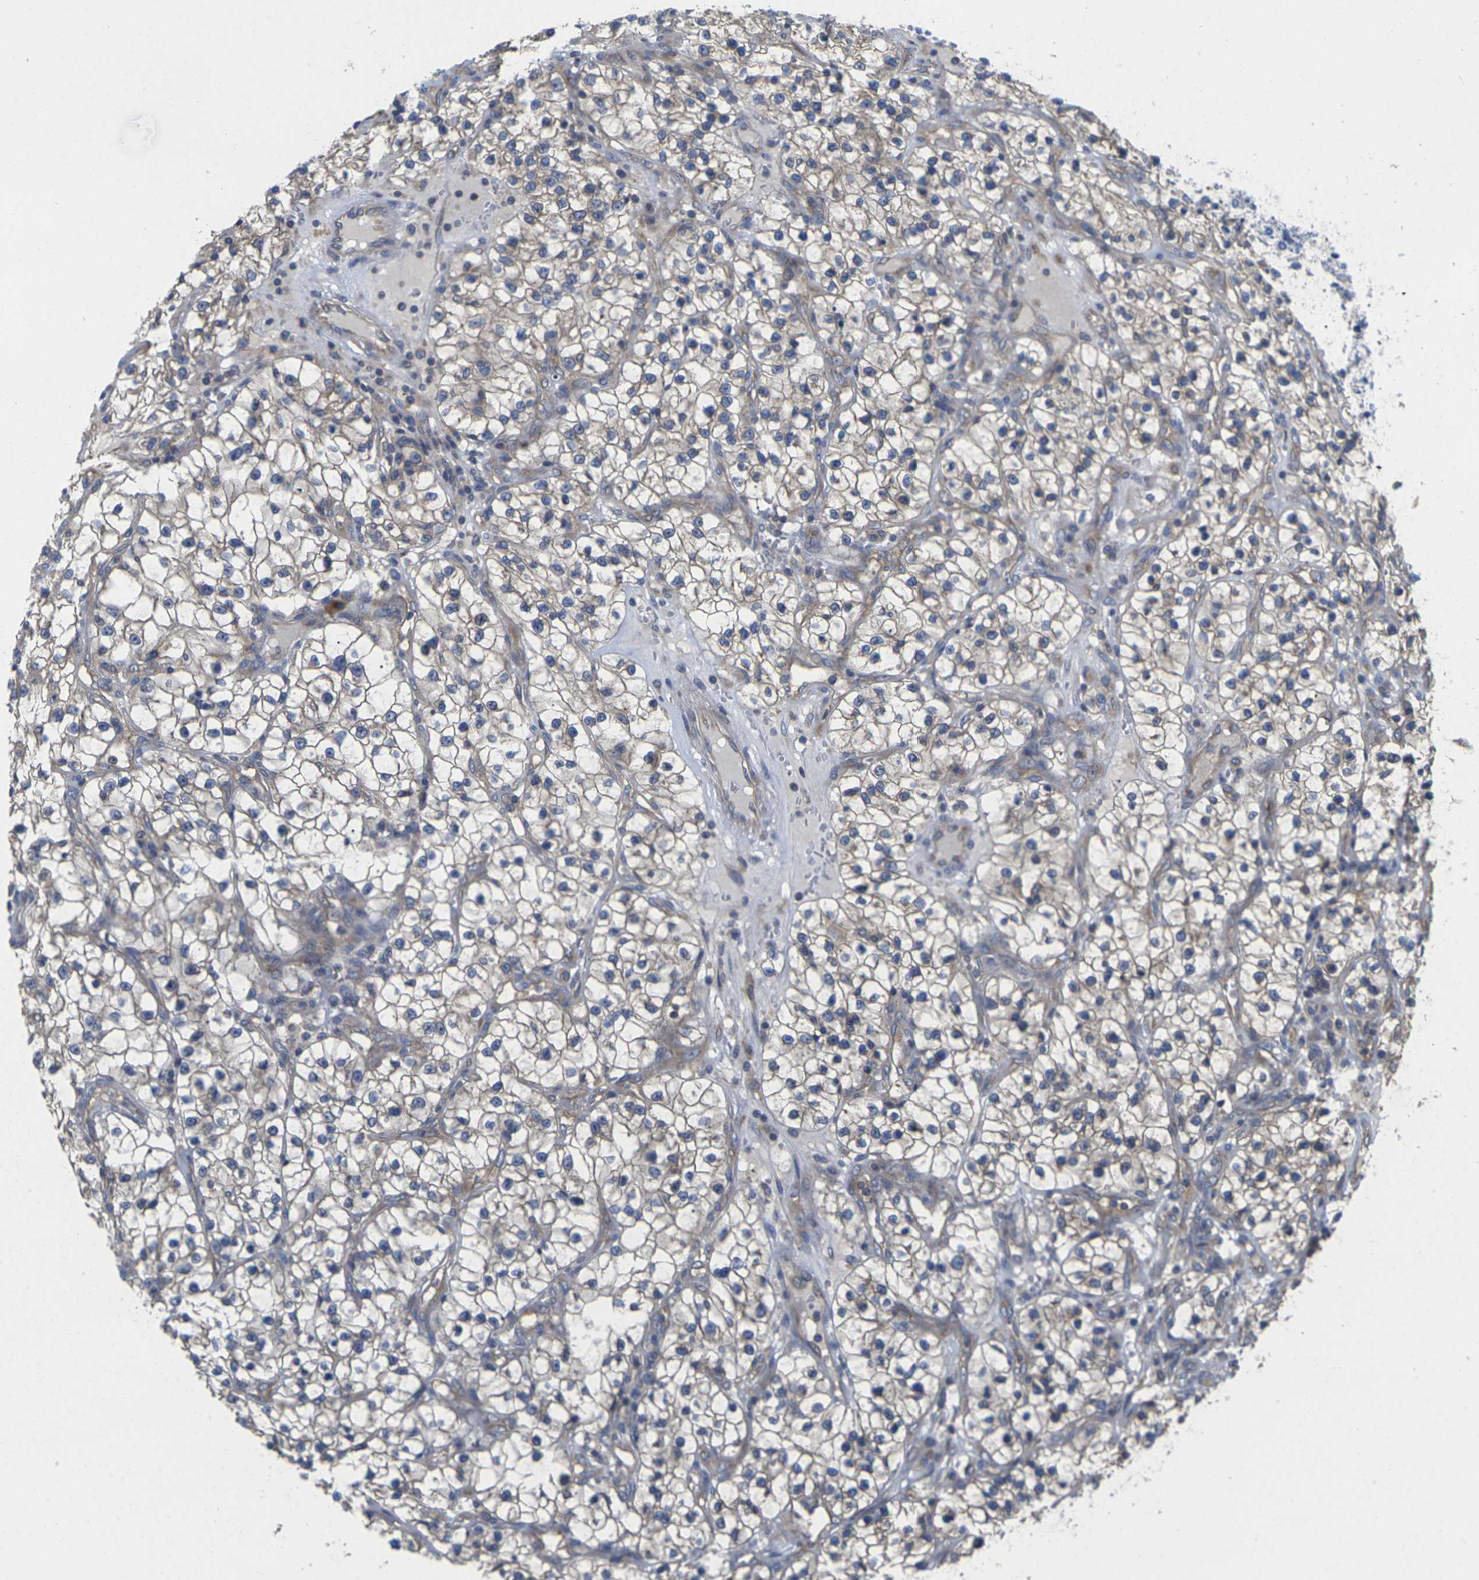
{"staining": {"intensity": "weak", "quantity": "<25%", "location": "cytoplasmic/membranous"}, "tissue": "renal cancer", "cell_type": "Tumor cells", "image_type": "cancer", "snomed": [{"axis": "morphology", "description": "Adenocarcinoma, NOS"}, {"axis": "topography", "description": "Kidney"}], "caption": "DAB (3,3'-diaminobenzidine) immunohistochemical staining of human renal cancer shows no significant staining in tumor cells.", "gene": "TMCC2", "patient": {"sex": "female", "age": 57}}